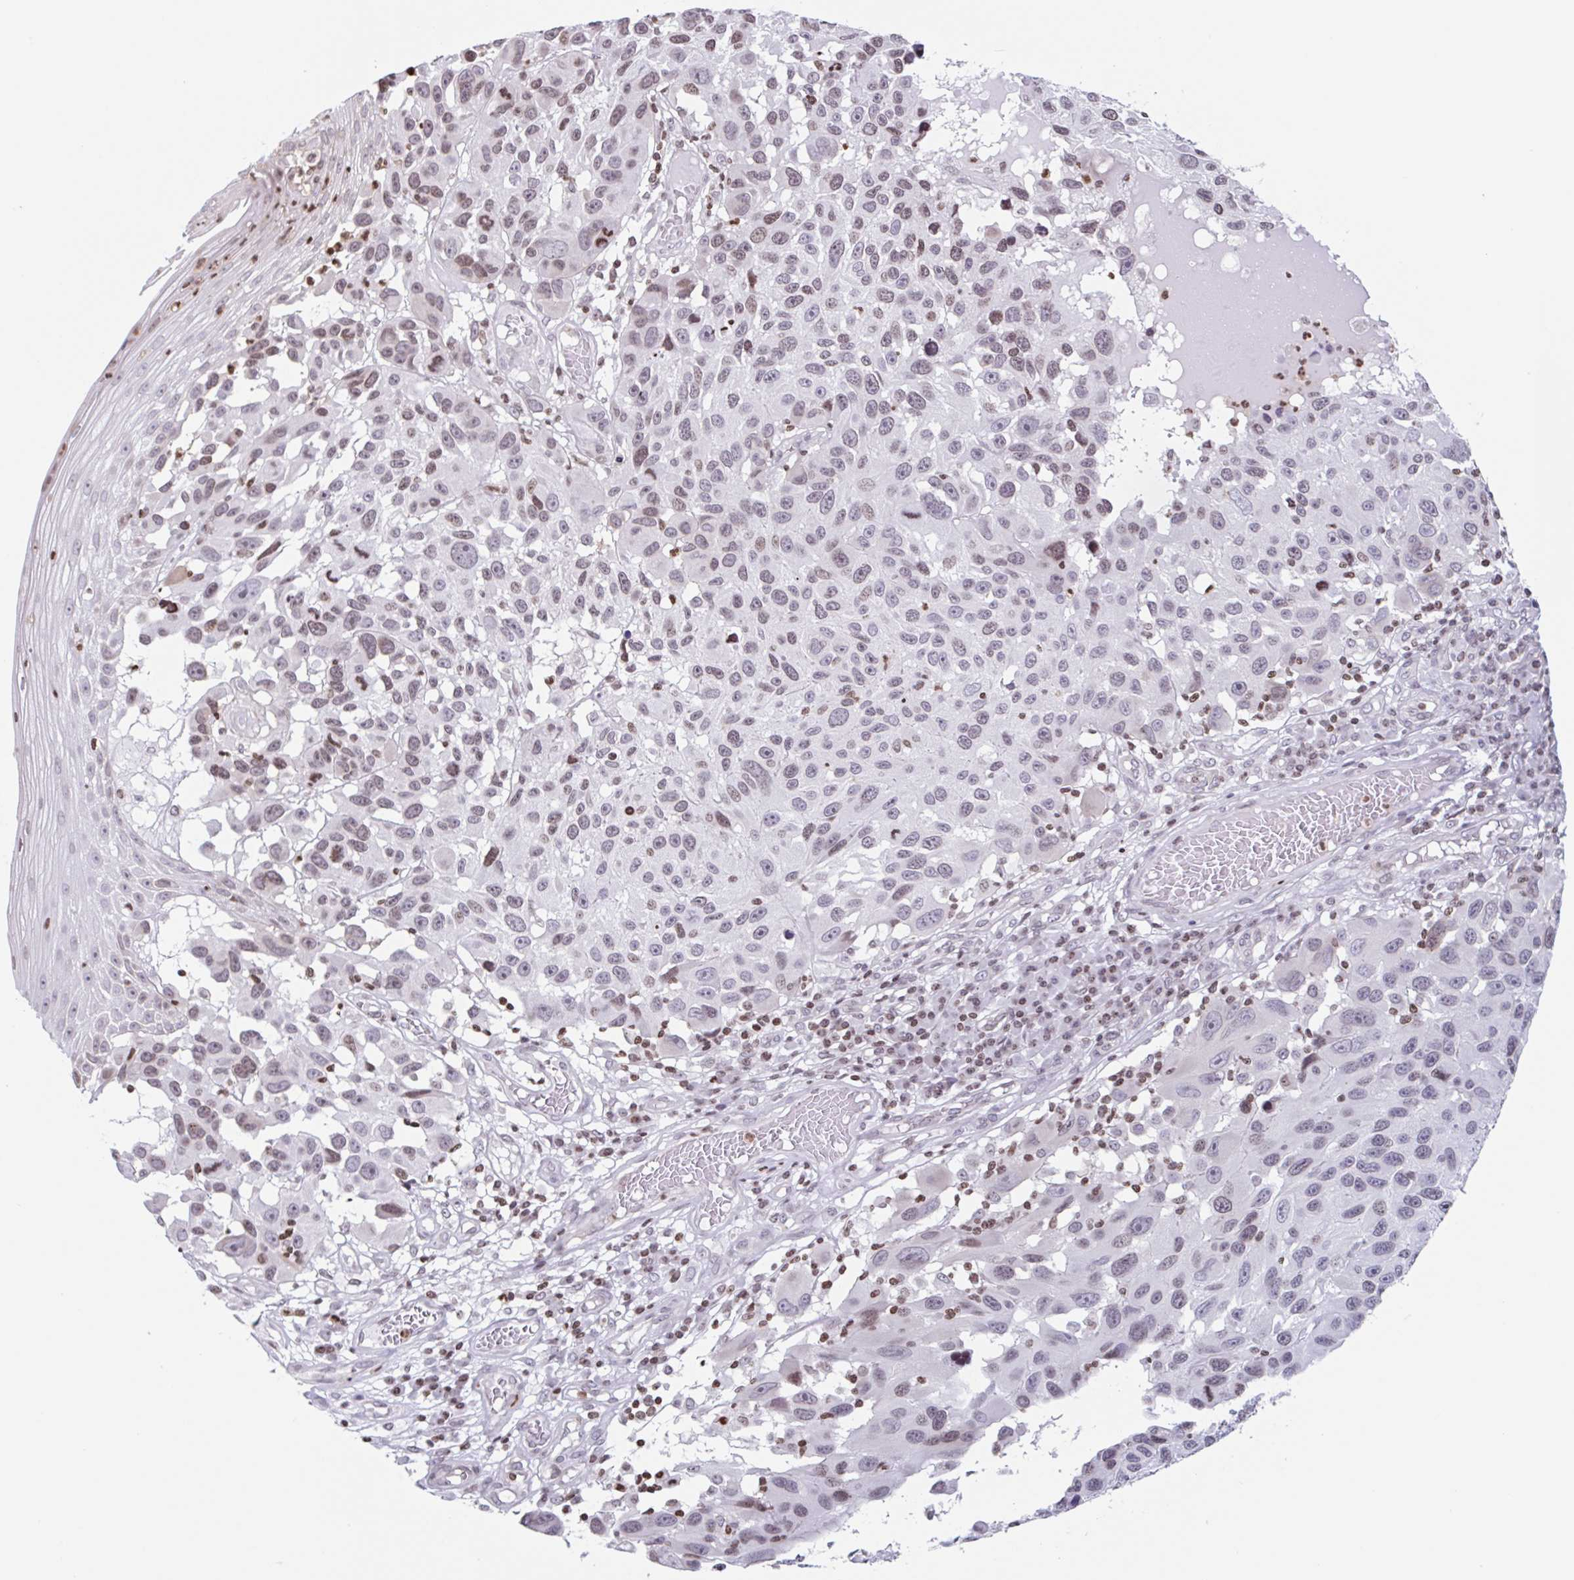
{"staining": {"intensity": "weak", "quantity": ">75%", "location": "nuclear"}, "tissue": "melanoma", "cell_type": "Tumor cells", "image_type": "cancer", "snomed": [{"axis": "morphology", "description": "Malignant melanoma, NOS"}, {"axis": "topography", "description": "Skin"}], "caption": "IHC (DAB (3,3'-diaminobenzidine)) staining of human malignant melanoma displays weak nuclear protein positivity in about >75% of tumor cells.", "gene": "NOL6", "patient": {"sex": "male", "age": 53}}